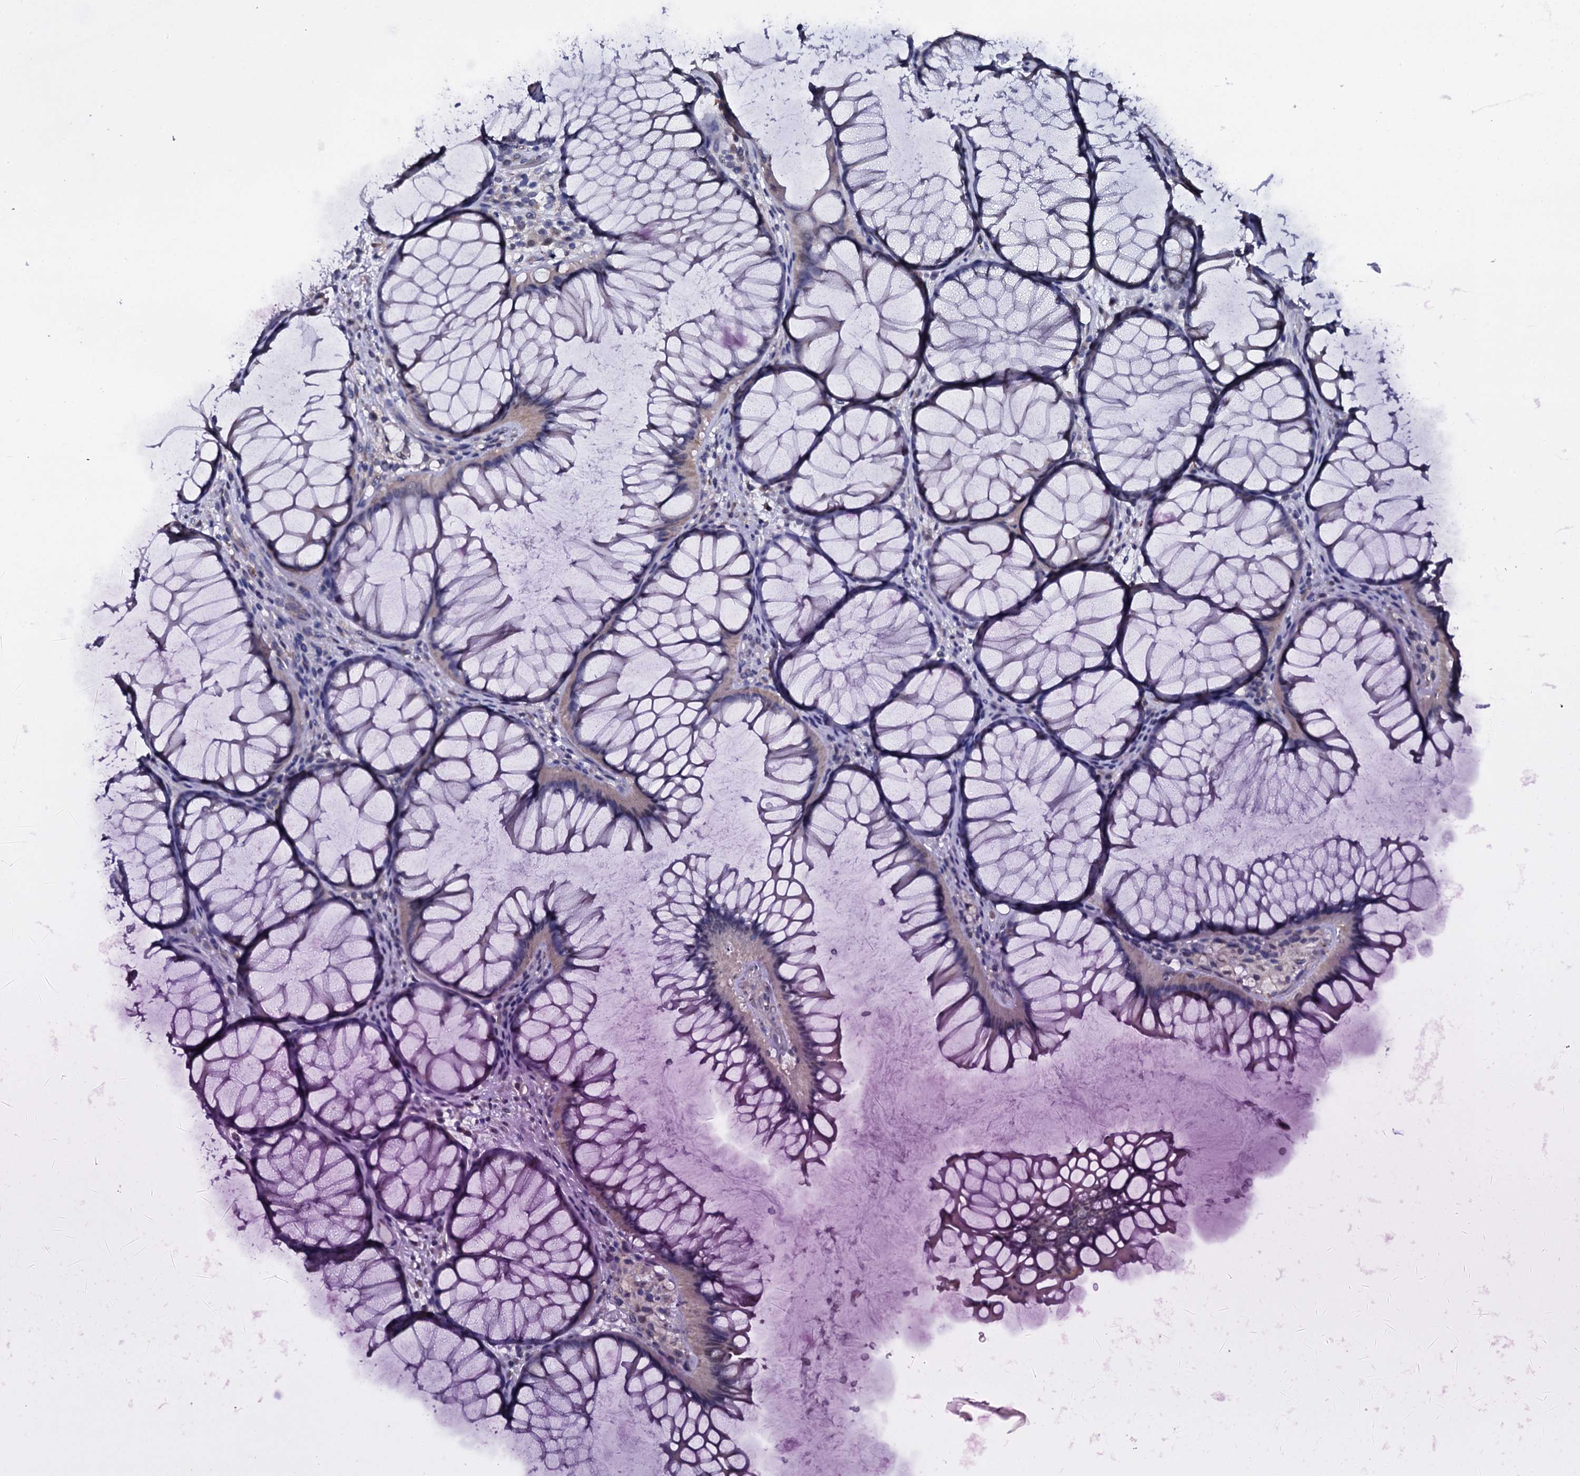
{"staining": {"intensity": "negative", "quantity": "none", "location": "none"}, "tissue": "colon", "cell_type": "Endothelial cells", "image_type": "normal", "snomed": [{"axis": "morphology", "description": "Normal tissue, NOS"}, {"axis": "topography", "description": "Colon"}], "caption": "Image shows no protein expression in endothelial cells of unremarkable colon.", "gene": "GAREM1", "patient": {"sex": "female", "age": 82}}